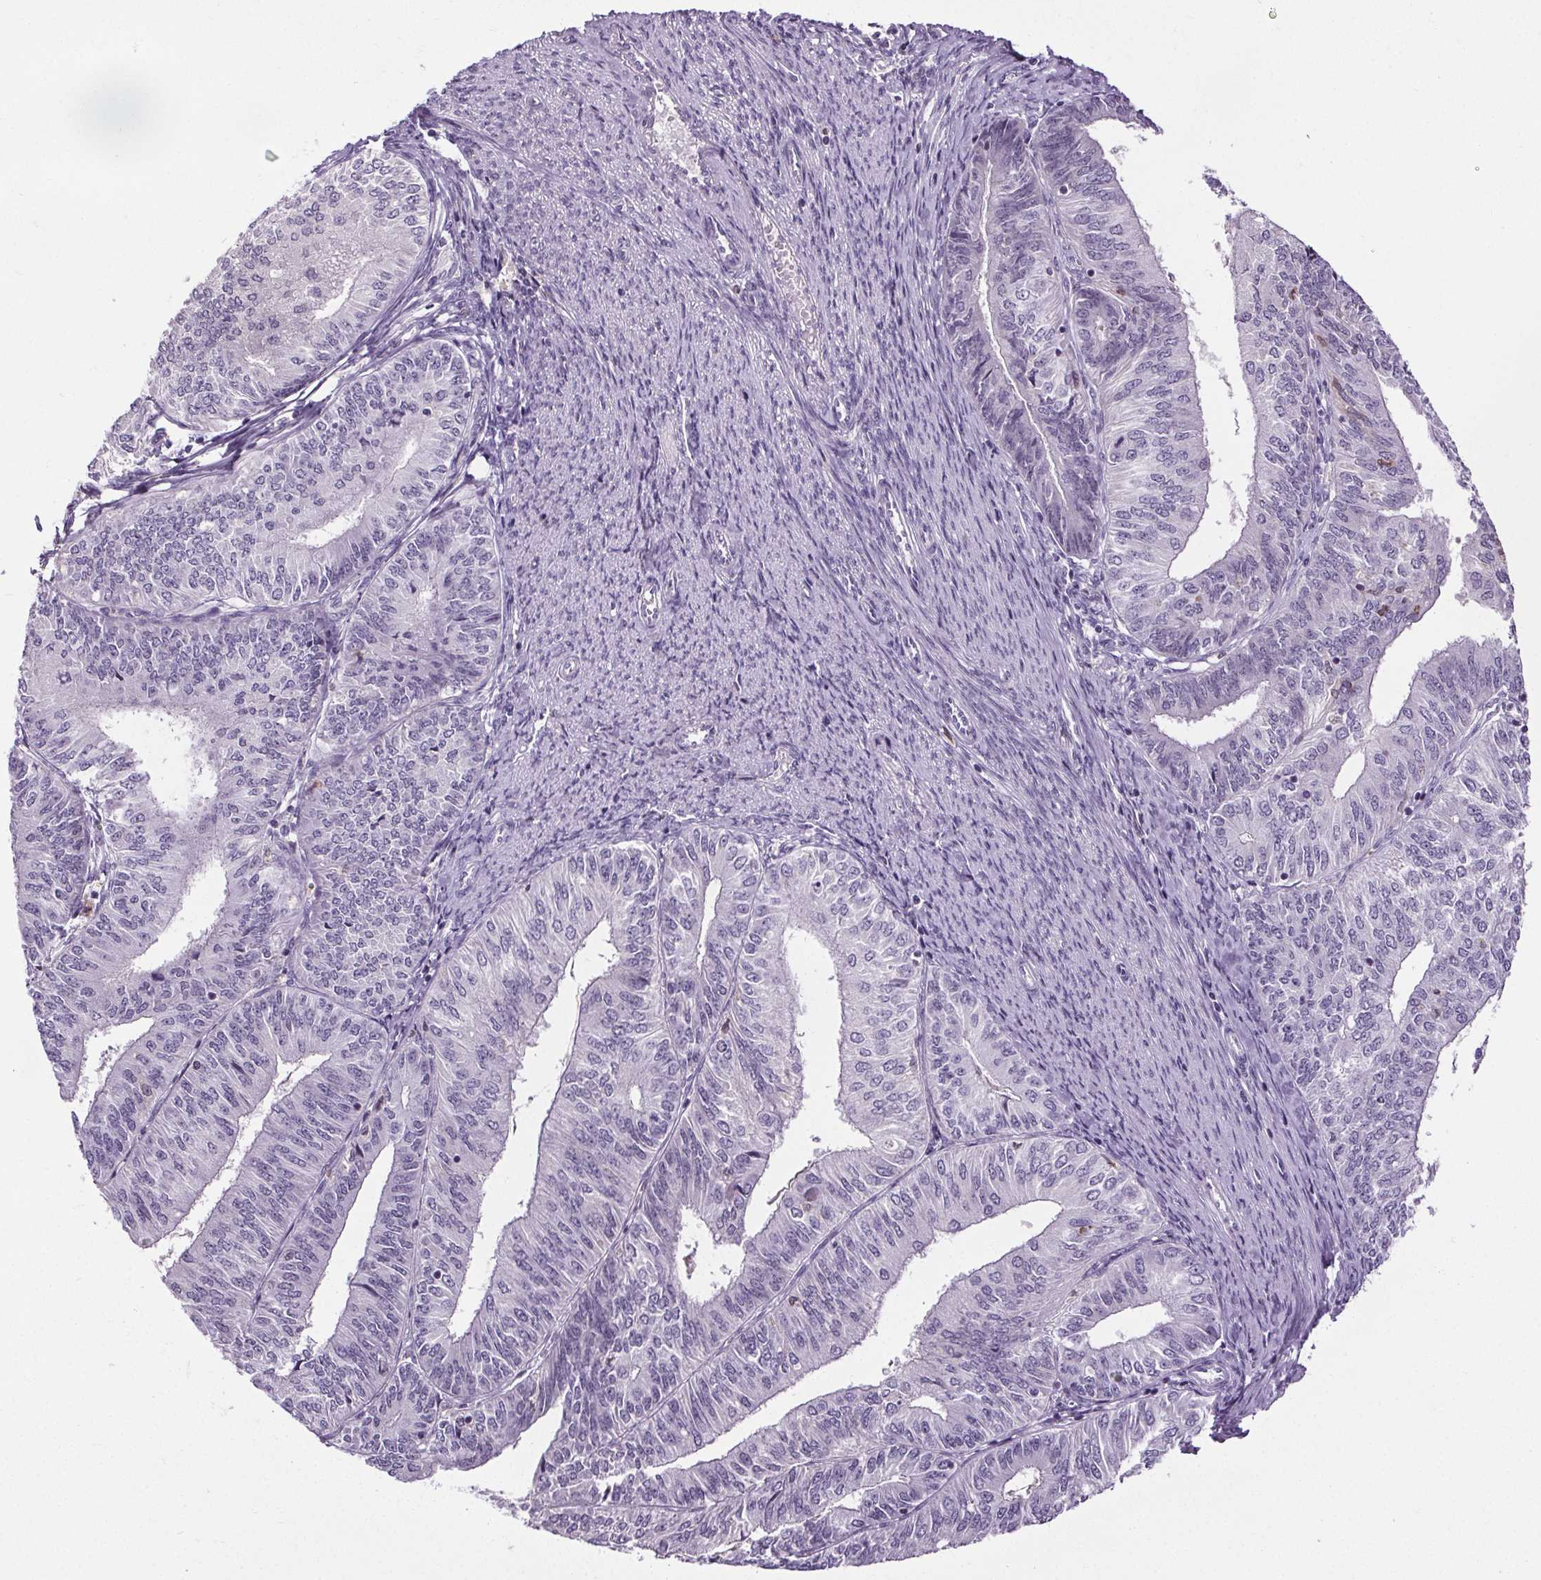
{"staining": {"intensity": "negative", "quantity": "none", "location": "none"}, "tissue": "endometrial cancer", "cell_type": "Tumor cells", "image_type": "cancer", "snomed": [{"axis": "morphology", "description": "Adenocarcinoma, NOS"}, {"axis": "topography", "description": "Endometrium"}], "caption": "There is no significant expression in tumor cells of endometrial cancer.", "gene": "TMEM240", "patient": {"sex": "female", "age": 58}}